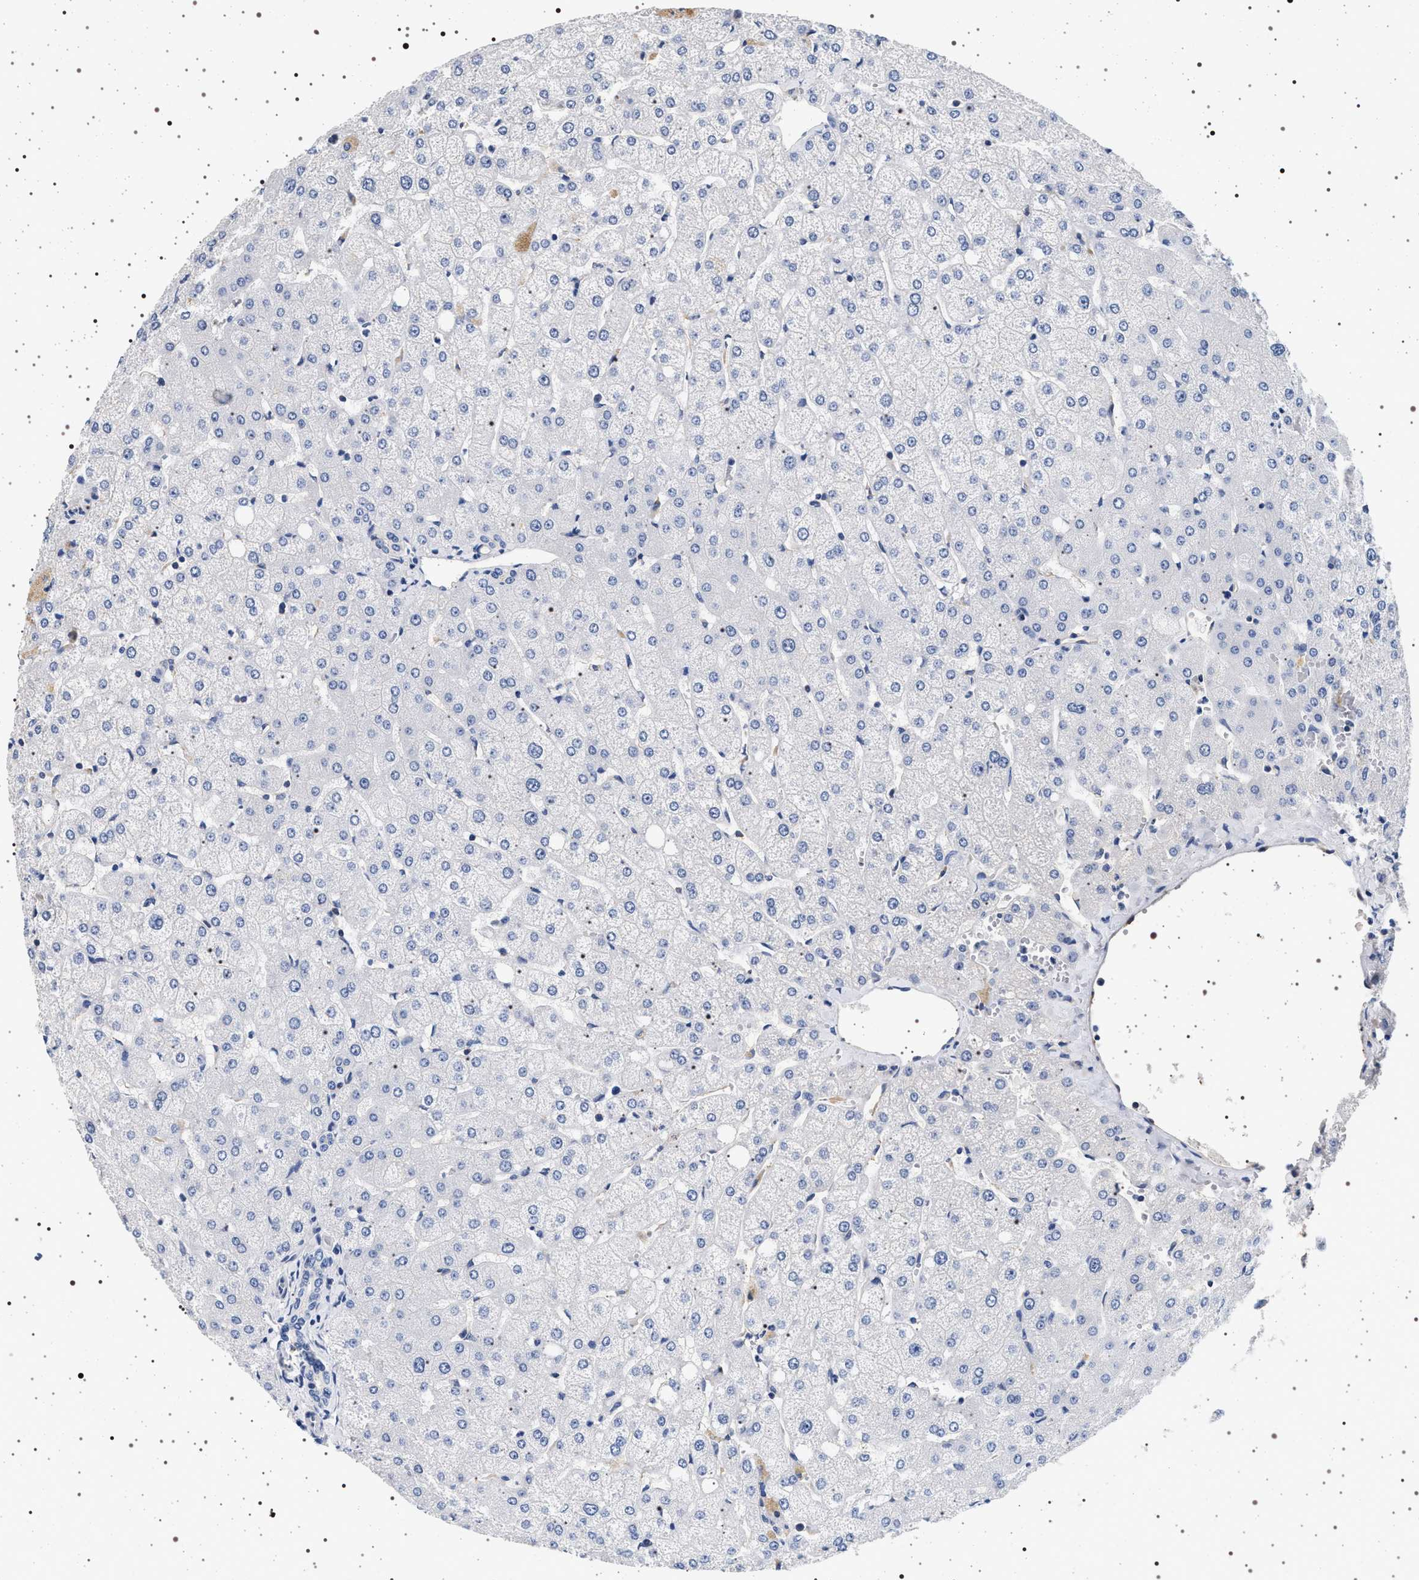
{"staining": {"intensity": "negative", "quantity": "none", "location": "none"}, "tissue": "liver", "cell_type": "Cholangiocytes", "image_type": "normal", "snomed": [{"axis": "morphology", "description": "Normal tissue, NOS"}, {"axis": "topography", "description": "Liver"}], "caption": "High power microscopy histopathology image of an IHC histopathology image of normal liver, revealing no significant expression in cholangiocytes.", "gene": "HSD17B1", "patient": {"sex": "female", "age": 54}}